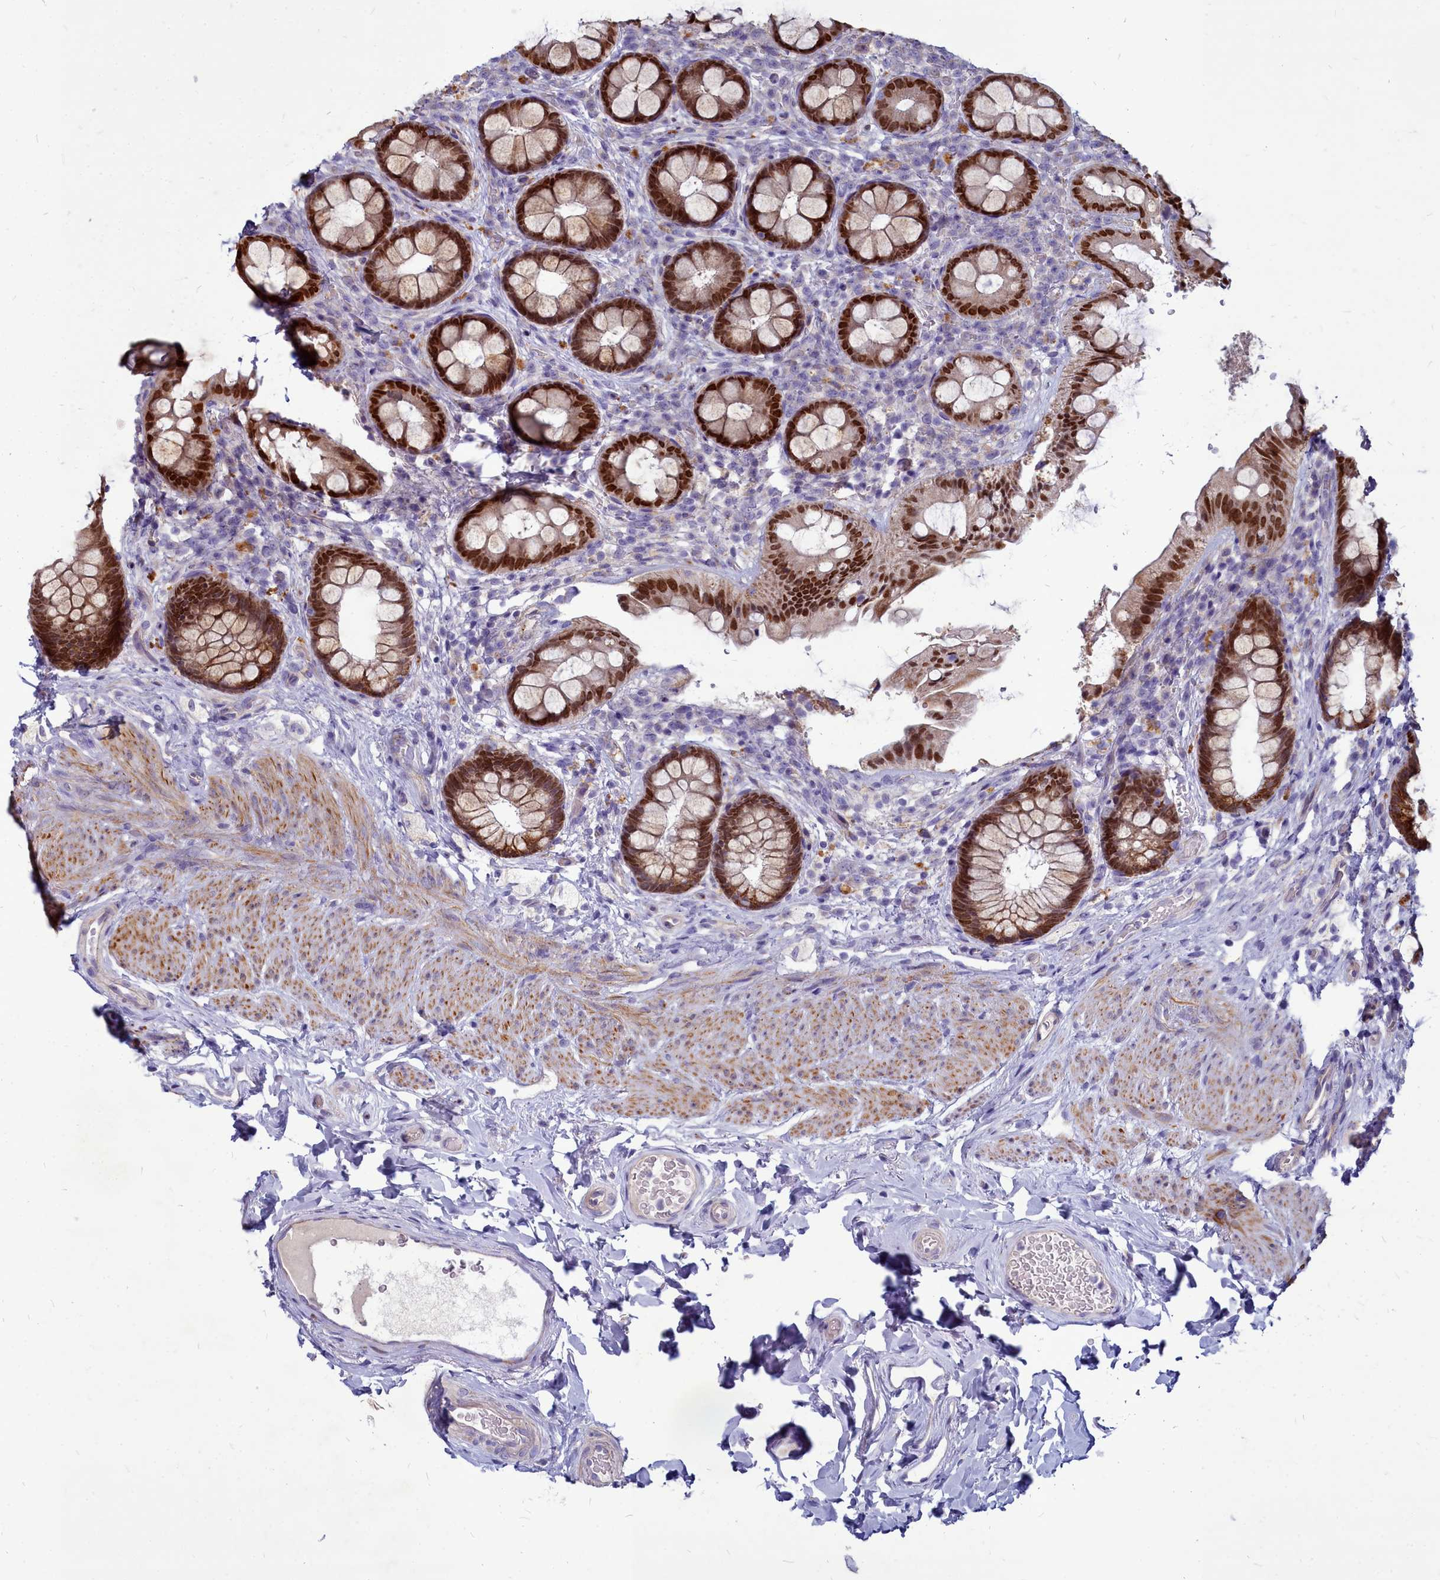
{"staining": {"intensity": "strong", "quantity": ">75%", "location": "nuclear"}, "tissue": "rectum", "cell_type": "Glandular cells", "image_type": "normal", "snomed": [{"axis": "morphology", "description": "Normal tissue, NOS"}, {"axis": "topography", "description": "Rectum"}, {"axis": "topography", "description": "Peripheral nerve tissue"}], "caption": "Protein expression analysis of unremarkable rectum demonstrates strong nuclear positivity in approximately >75% of glandular cells. The staining was performed using DAB, with brown indicating positive protein expression. Nuclei are stained blue with hematoxylin.", "gene": "SMPD4", "patient": {"sex": "female", "age": 69}}